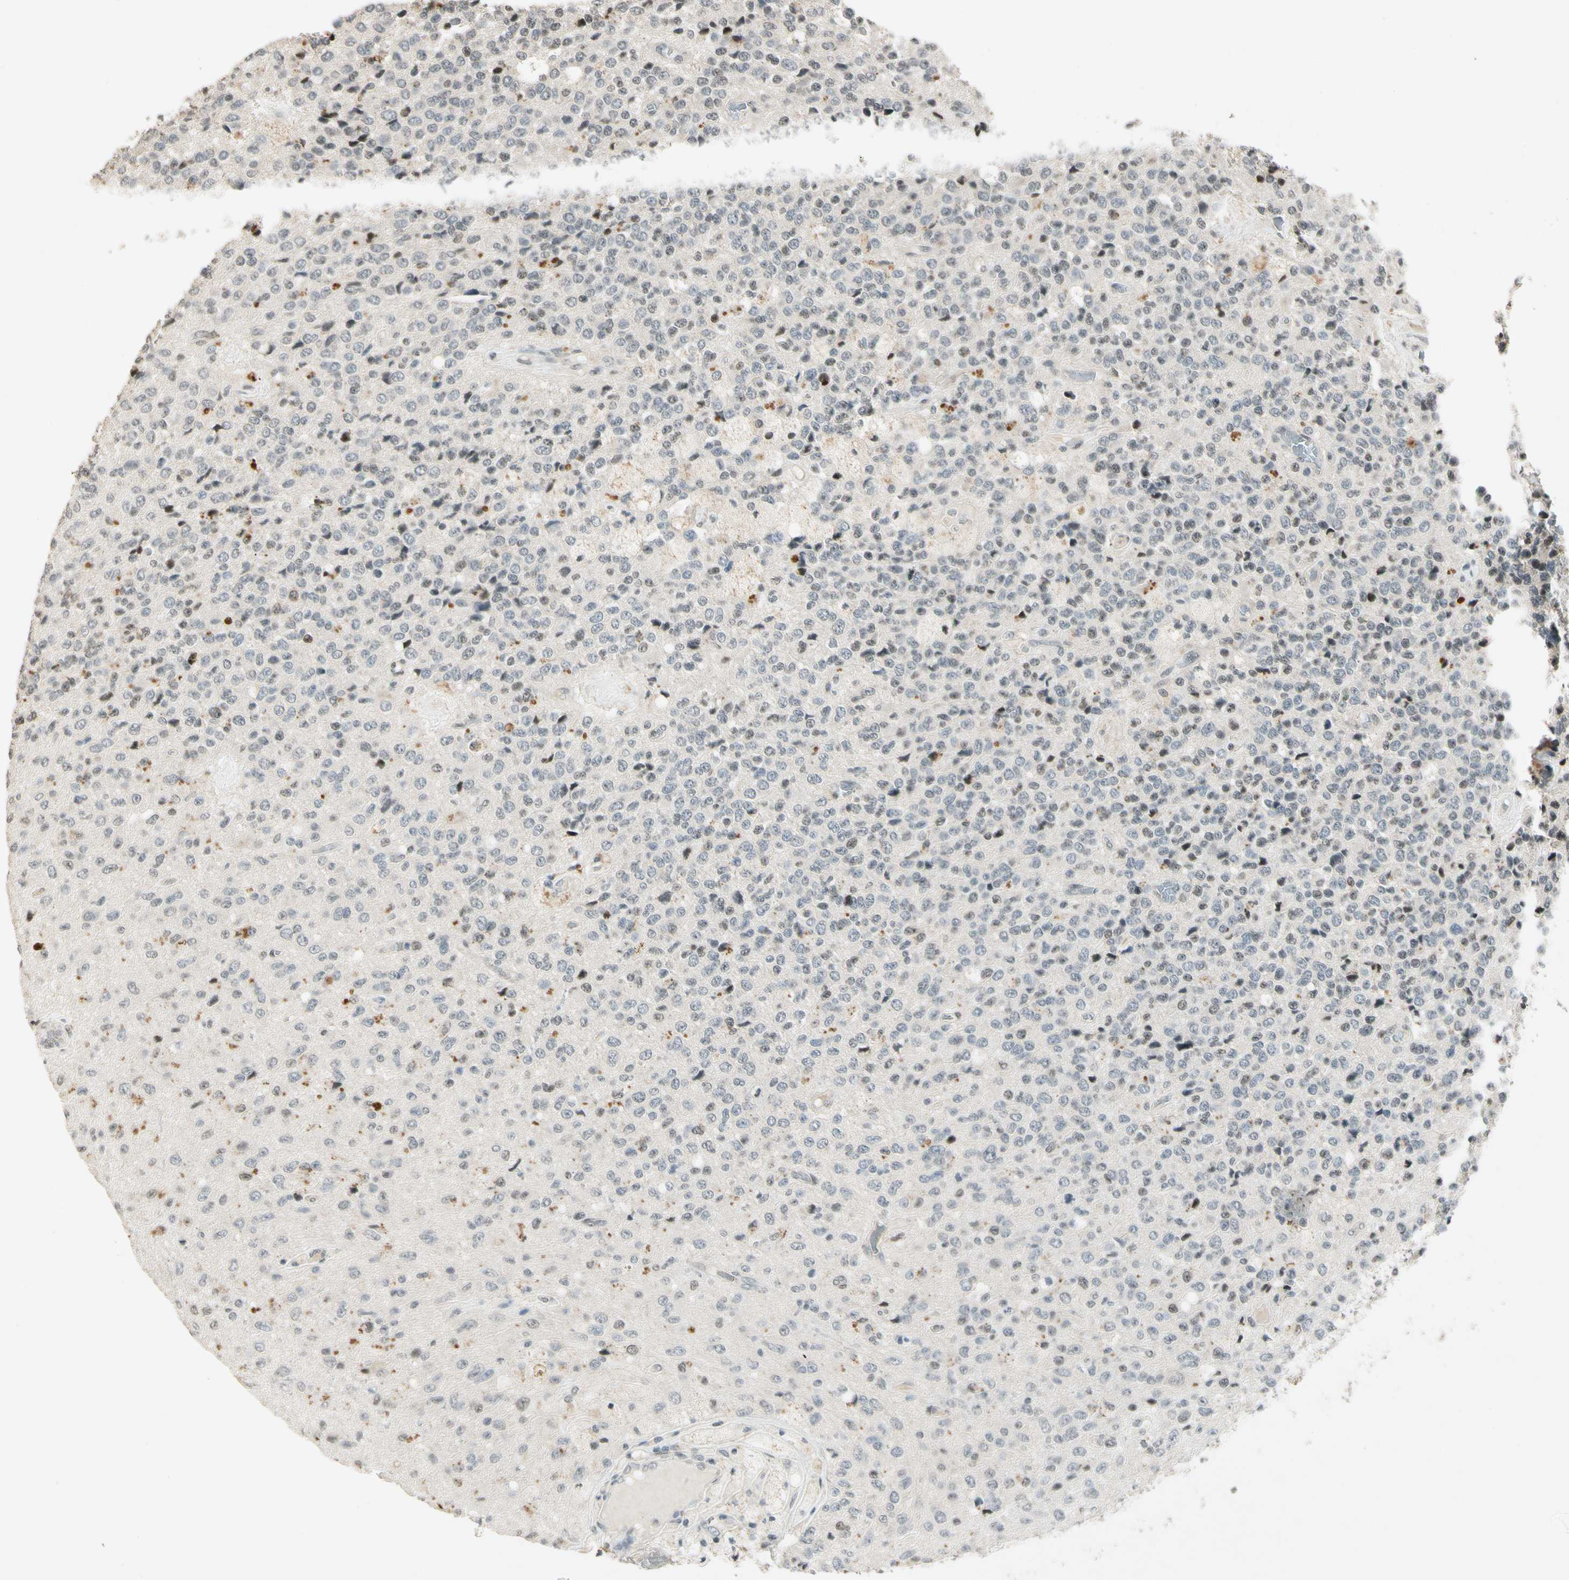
{"staining": {"intensity": "weak", "quantity": "<25%", "location": "nuclear"}, "tissue": "glioma", "cell_type": "Tumor cells", "image_type": "cancer", "snomed": [{"axis": "morphology", "description": "Glioma, malignant, High grade"}, {"axis": "topography", "description": "pancreas cauda"}], "caption": "The immunohistochemistry photomicrograph has no significant positivity in tumor cells of high-grade glioma (malignant) tissue. The staining is performed using DAB brown chromogen with nuclei counter-stained in using hematoxylin.", "gene": "ZBTB4", "patient": {"sex": "male", "age": 60}}